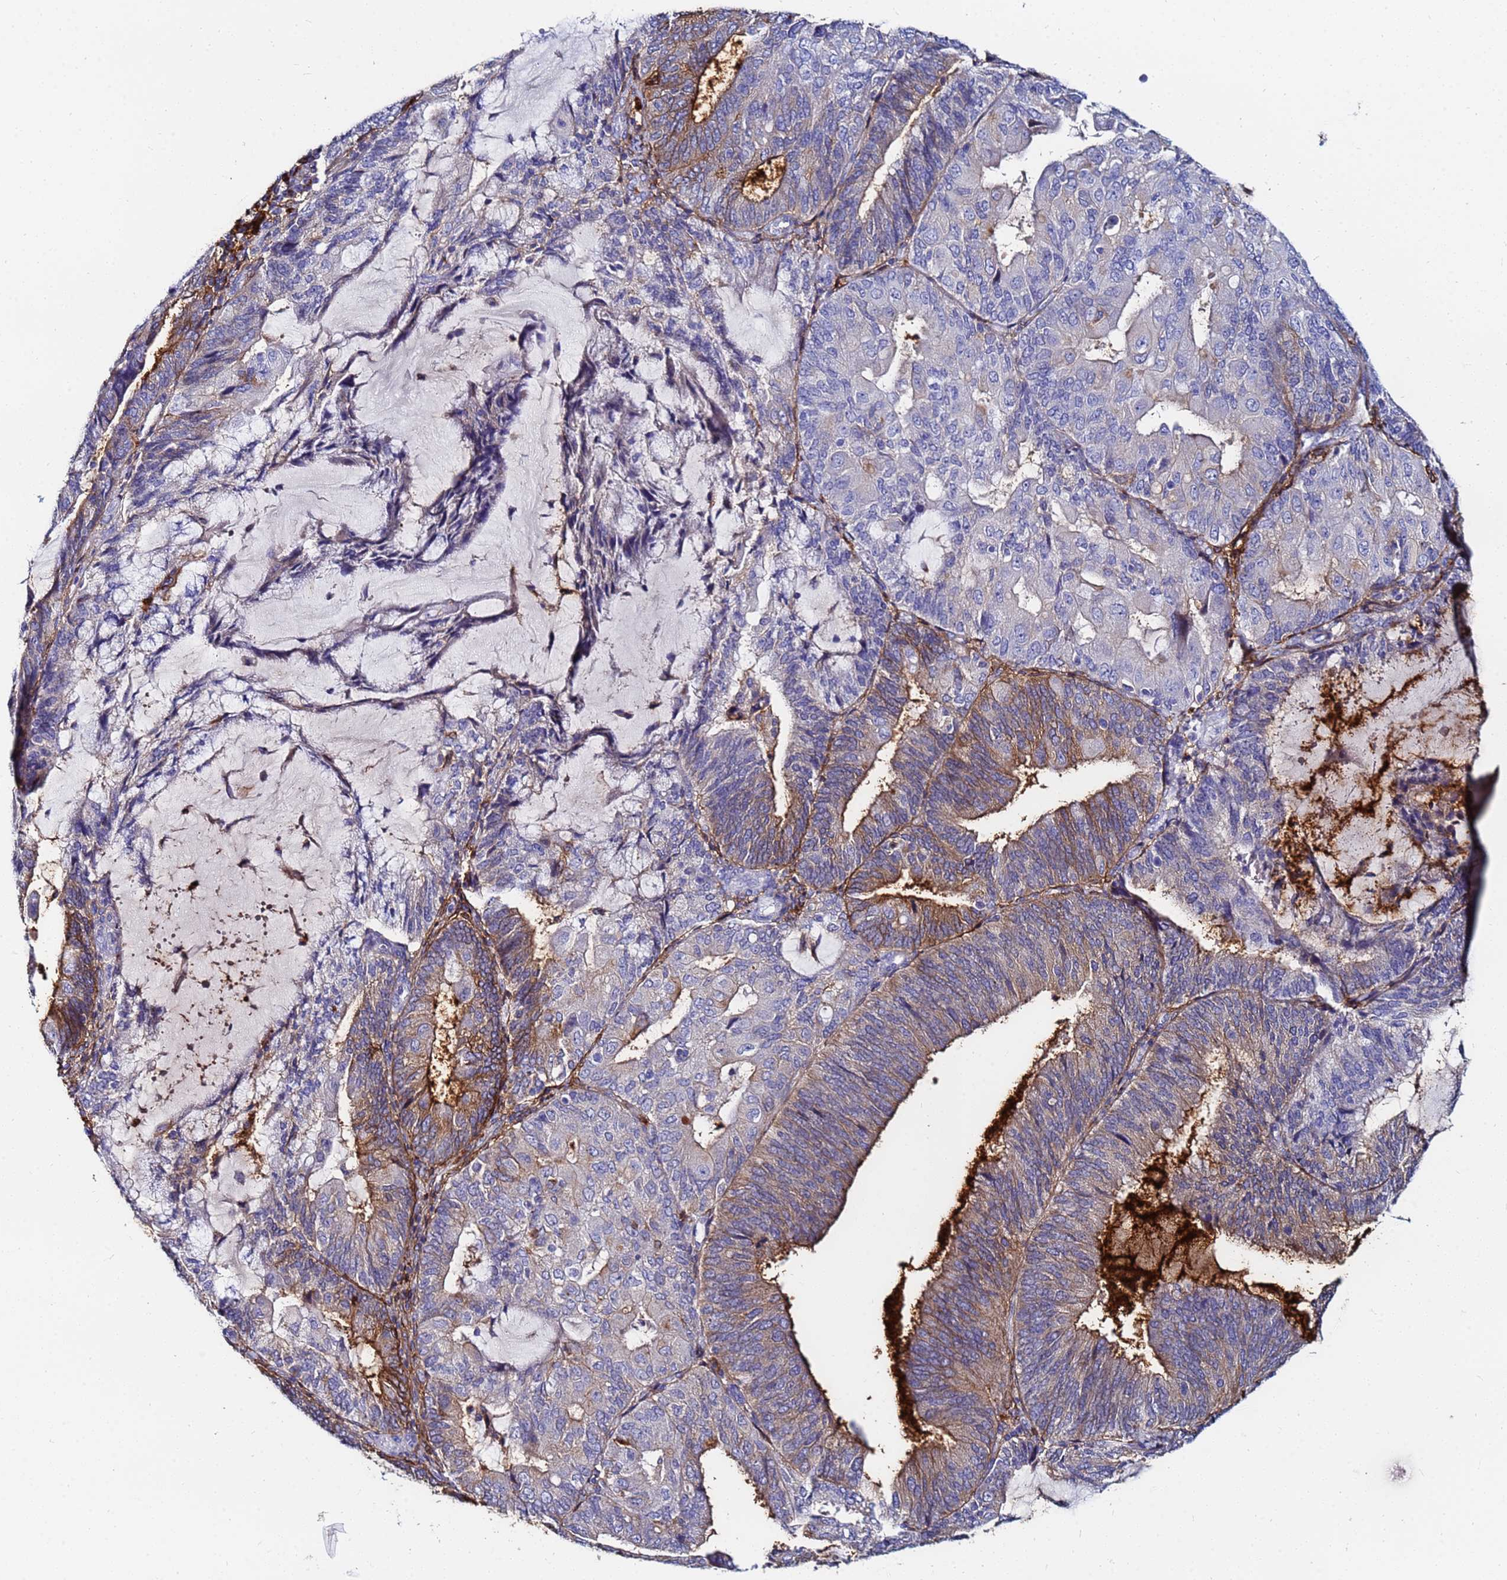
{"staining": {"intensity": "moderate", "quantity": ">75%", "location": "cytoplasmic/membranous"}, "tissue": "endometrial cancer", "cell_type": "Tumor cells", "image_type": "cancer", "snomed": [{"axis": "morphology", "description": "Adenocarcinoma, NOS"}, {"axis": "topography", "description": "Endometrium"}], "caption": "Moderate cytoplasmic/membranous expression is seen in about >75% of tumor cells in adenocarcinoma (endometrial).", "gene": "BASP1", "patient": {"sex": "female", "age": 81}}